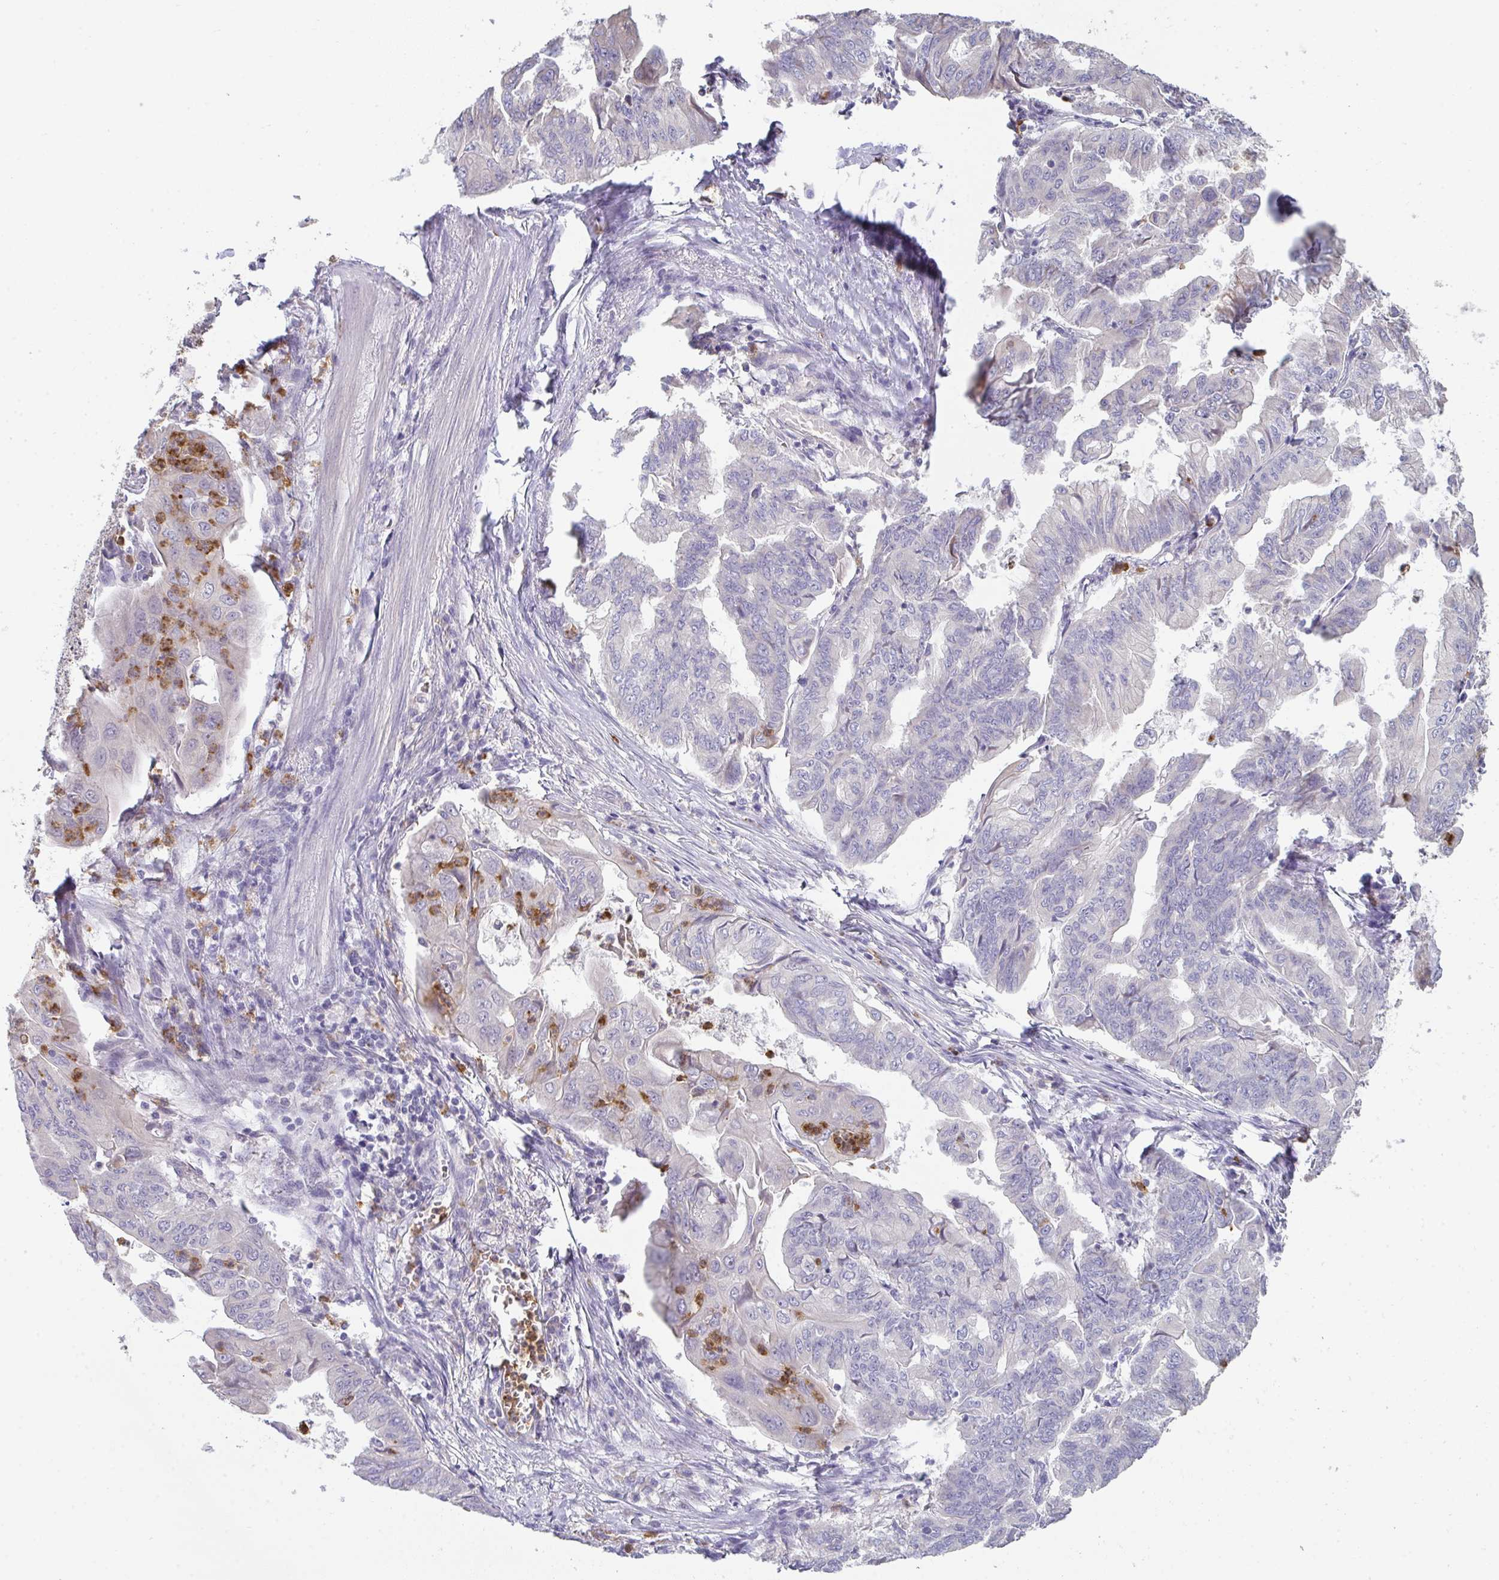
{"staining": {"intensity": "moderate", "quantity": "<25%", "location": "cytoplasmic/membranous"}, "tissue": "stomach cancer", "cell_type": "Tumor cells", "image_type": "cancer", "snomed": [{"axis": "morphology", "description": "Adenocarcinoma, NOS"}, {"axis": "topography", "description": "Stomach, upper"}], "caption": "Tumor cells show low levels of moderate cytoplasmic/membranous positivity in approximately <25% of cells in stomach cancer (adenocarcinoma).", "gene": "RIOK1", "patient": {"sex": "male", "age": 80}}